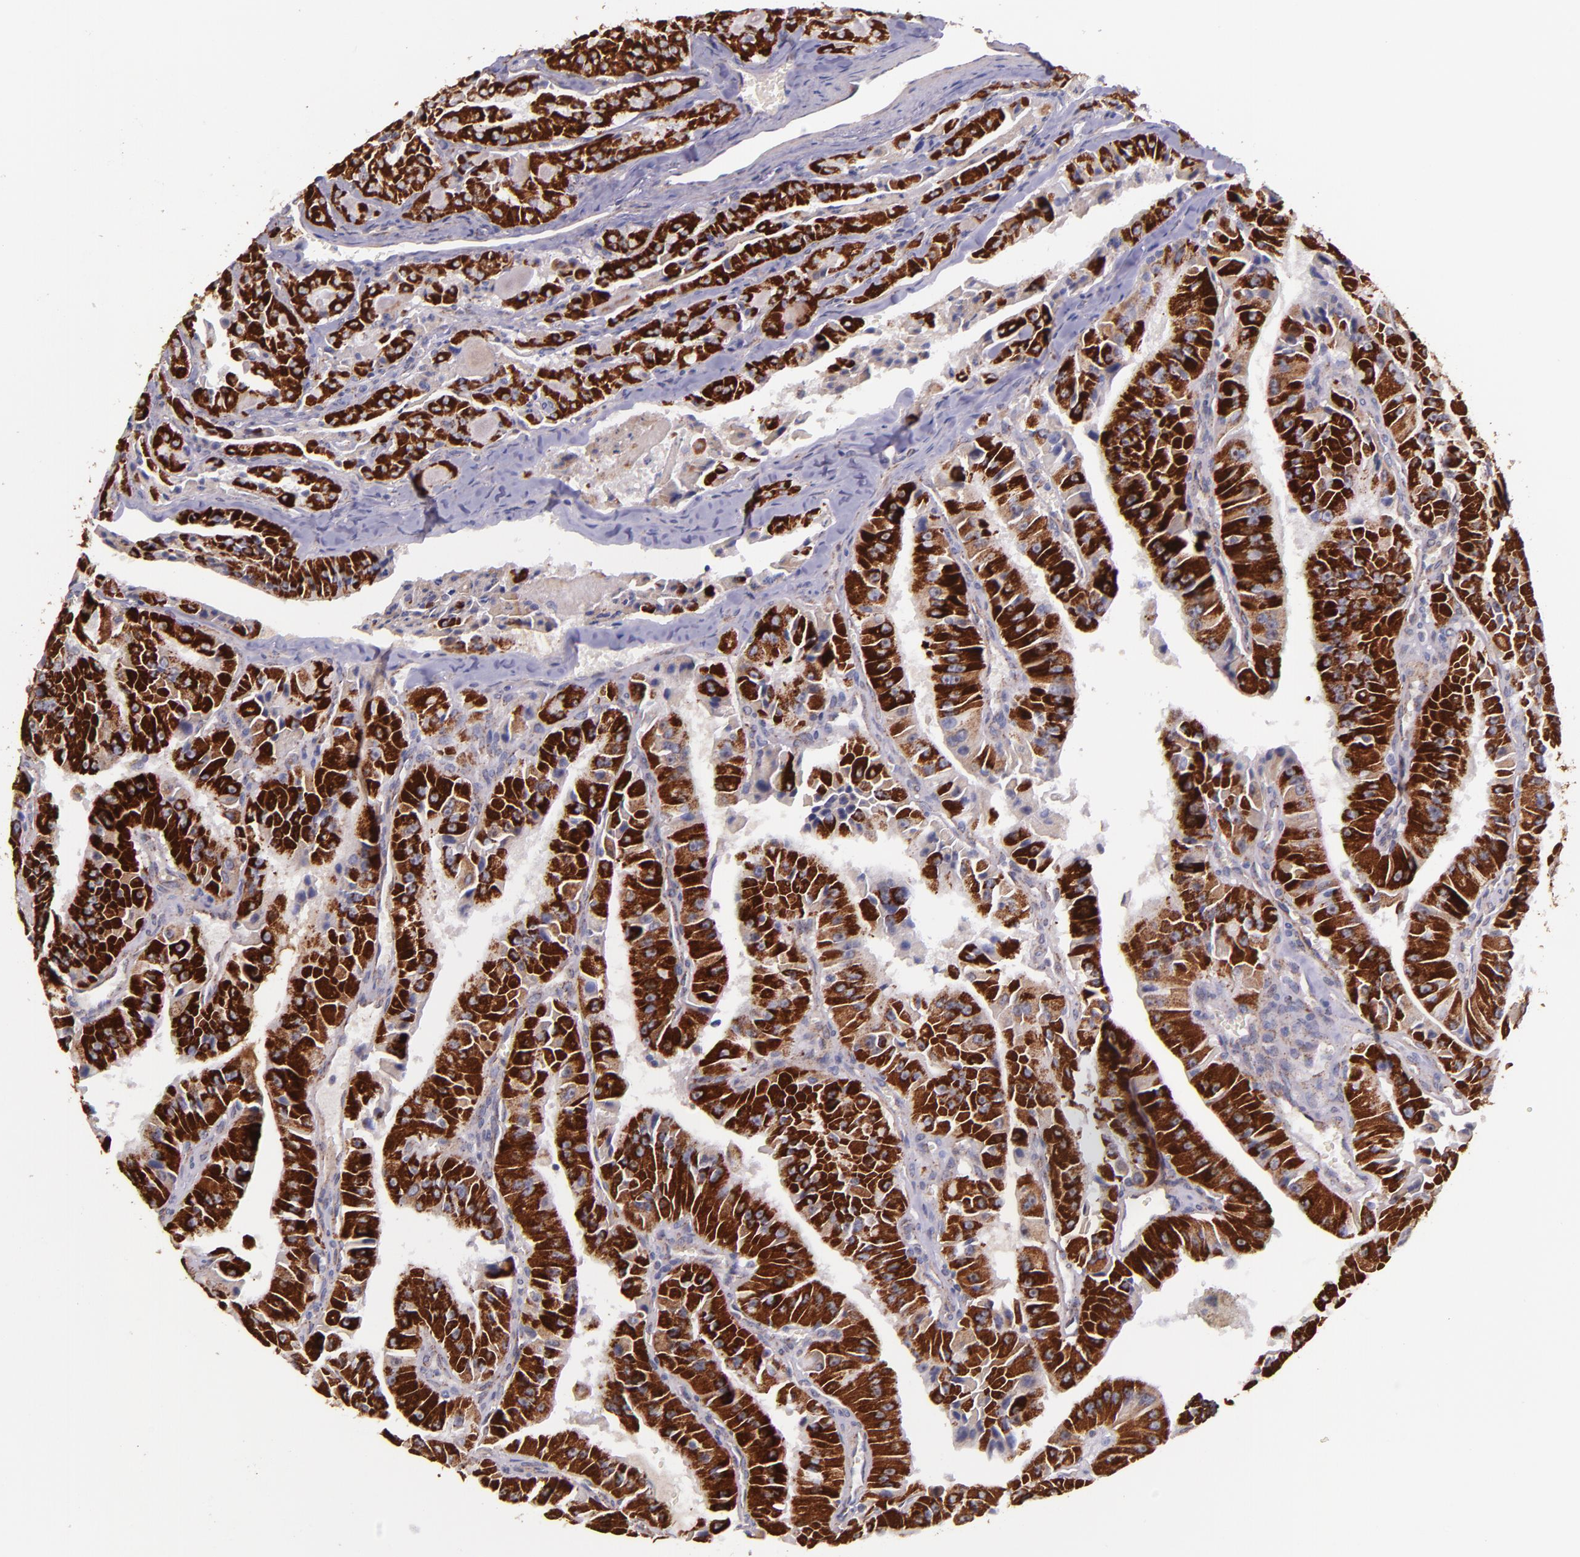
{"staining": {"intensity": "strong", "quantity": ">75%", "location": "cytoplasmic/membranous"}, "tissue": "thyroid cancer", "cell_type": "Tumor cells", "image_type": "cancer", "snomed": [{"axis": "morphology", "description": "Carcinoma, NOS"}, {"axis": "topography", "description": "Thyroid gland"}], "caption": "Human thyroid cancer (carcinoma) stained with a protein marker demonstrates strong staining in tumor cells.", "gene": "IDH3G", "patient": {"sex": "male", "age": 76}}